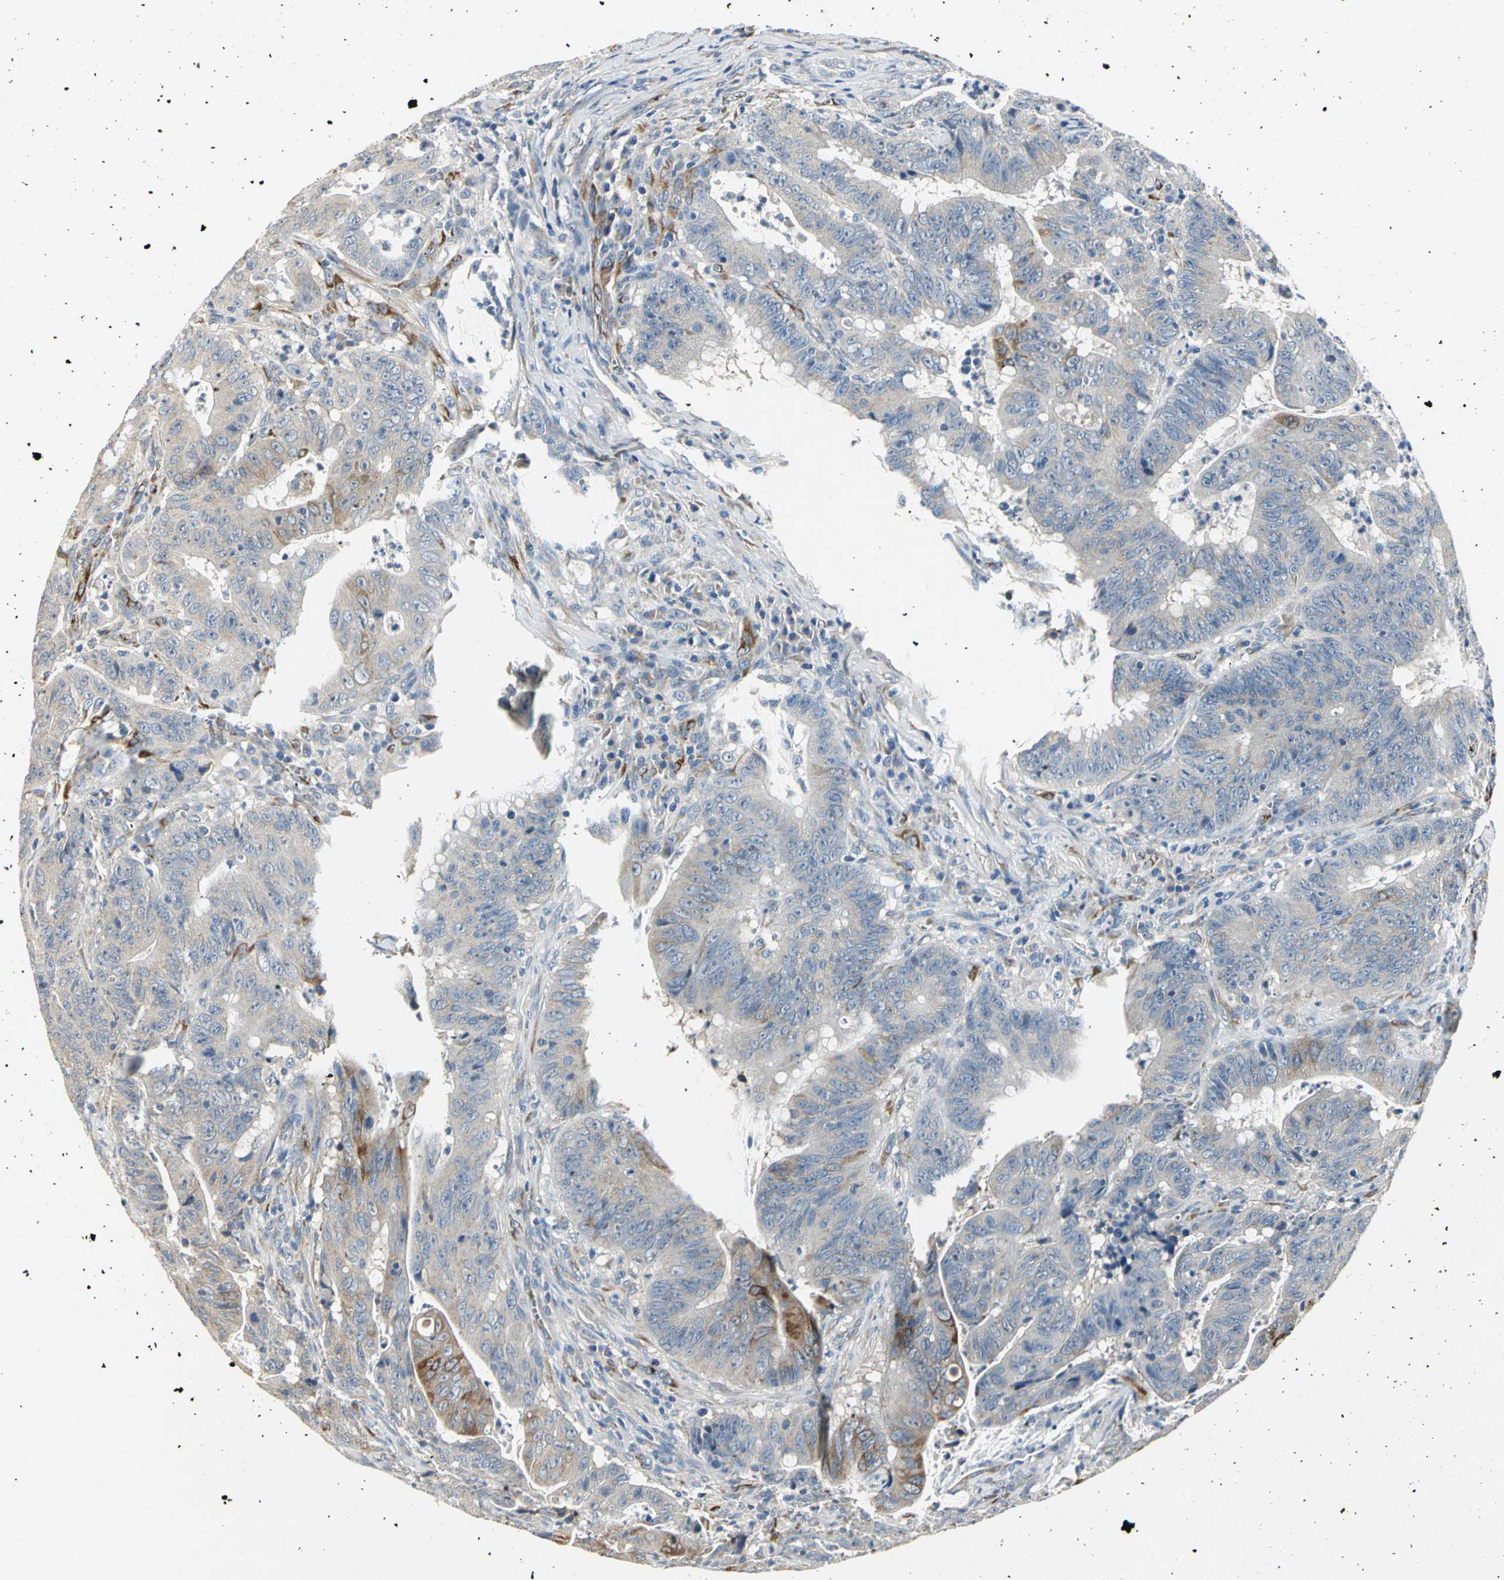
{"staining": {"intensity": "moderate", "quantity": "25%-75%", "location": "cytoplasmic/membranous"}, "tissue": "colorectal cancer", "cell_type": "Tumor cells", "image_type": "cancer", "snomed": [{"axis": "morphology", "description": "Adenocarcinoma, NOS"}, {"axis": "topography", "description": "Colon"}], "caption": "Tumor cells demonstrate medium levels of moderate cytoplasmic/membranous staining in approximately 25%-75% of cells in human colorectal cancer.", "gene": "B3GNT2", "patient": {"sex": "male", "age": 45}}